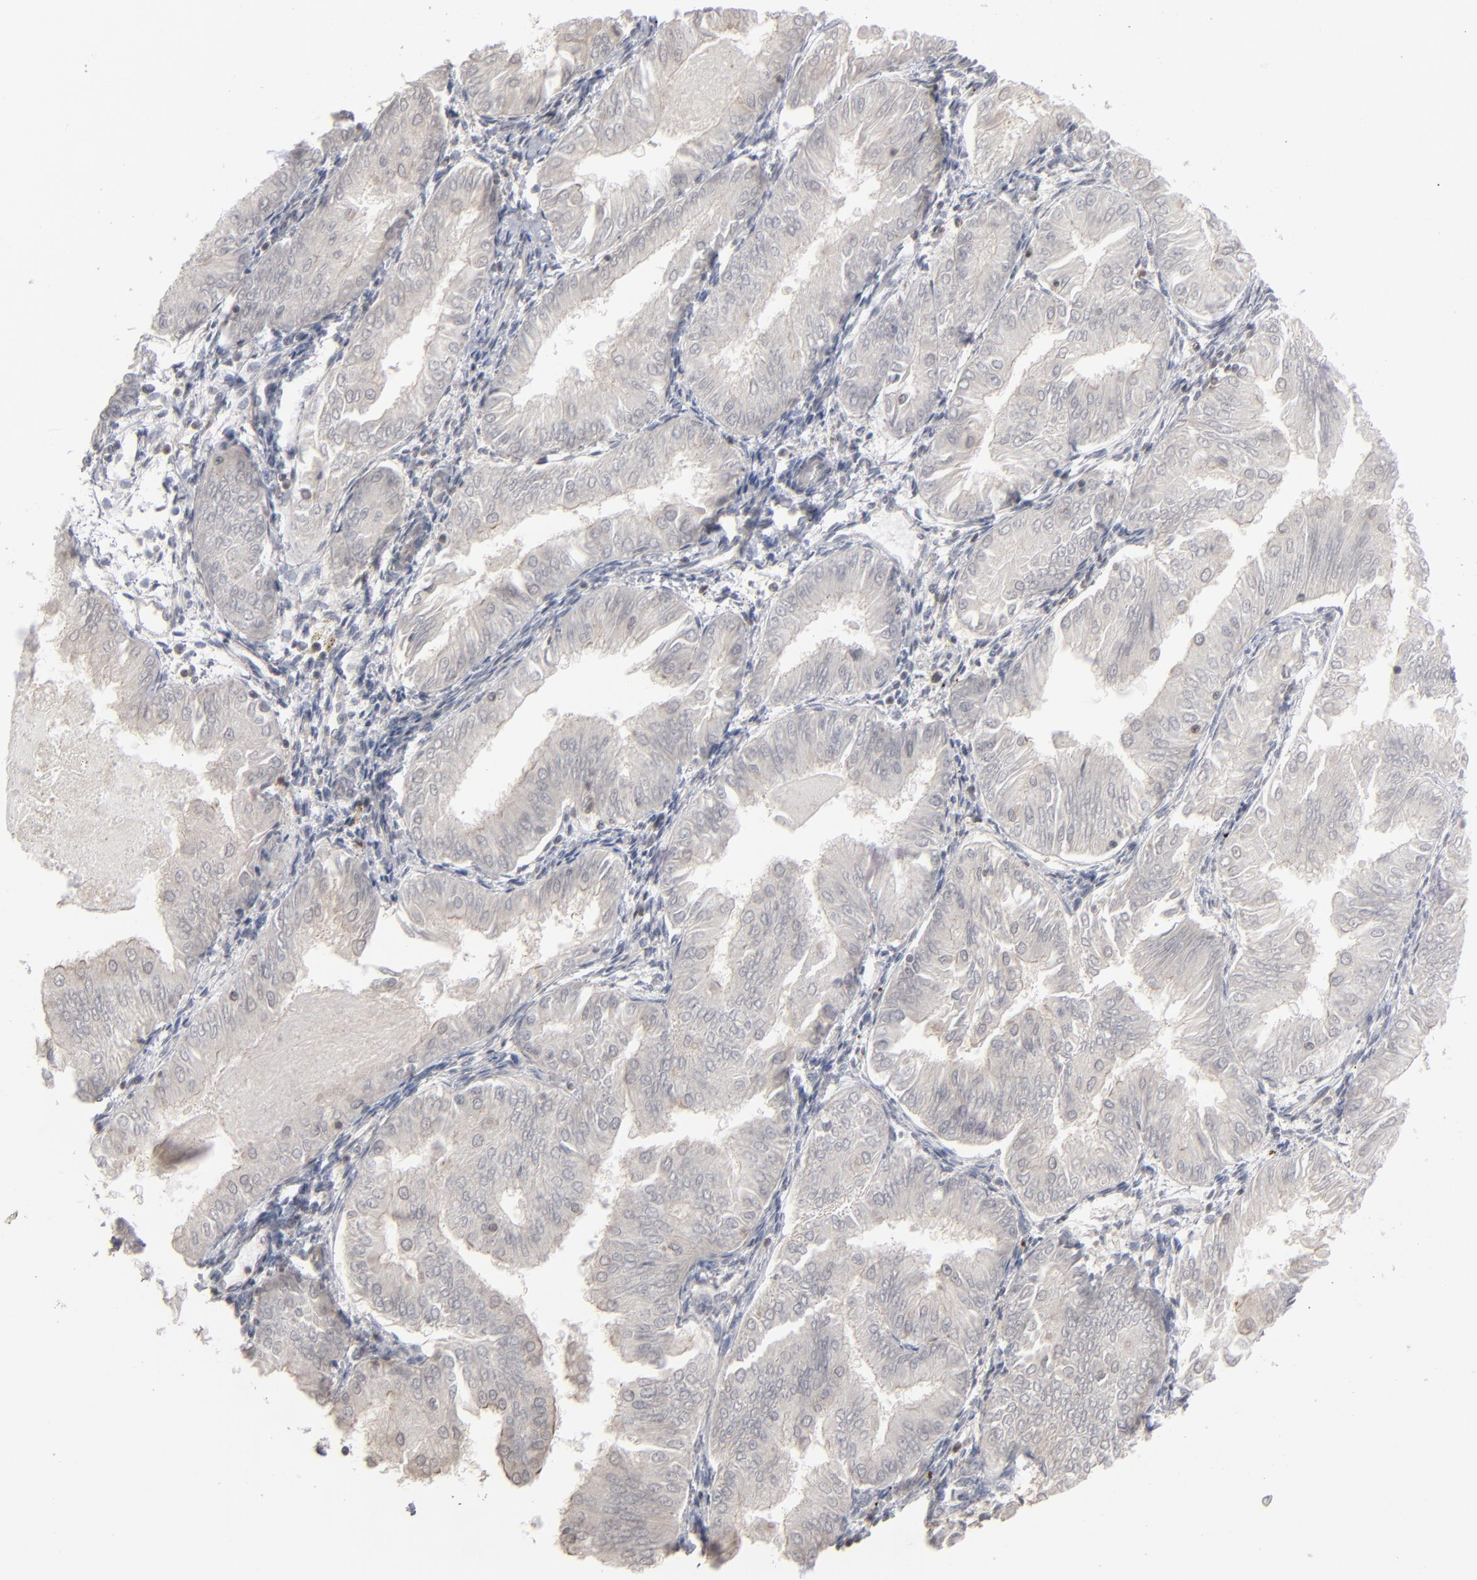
{"staining": {"intensity": "weak", "quantity": ">75%", "location": "cytoplasmic/membranous"}, "tissue": "endometrial cancer", "cell_type": "Tumor cells", "image_type": "cancer", "snomed": [{"axis": "morphology", "description": "Adenocarcinoma, NOS"}, {"axis": "topography", "description": "Endometrium"}], "caption": "Immunohistochemical staining of endometrial adenocarcinoma demonstrates low levels of weak cytoplasmic/membranous protein expression in approximately >75% of tumor cells.", "gene": "STAT4", "patient": {"sex": "female", "age": 53}}